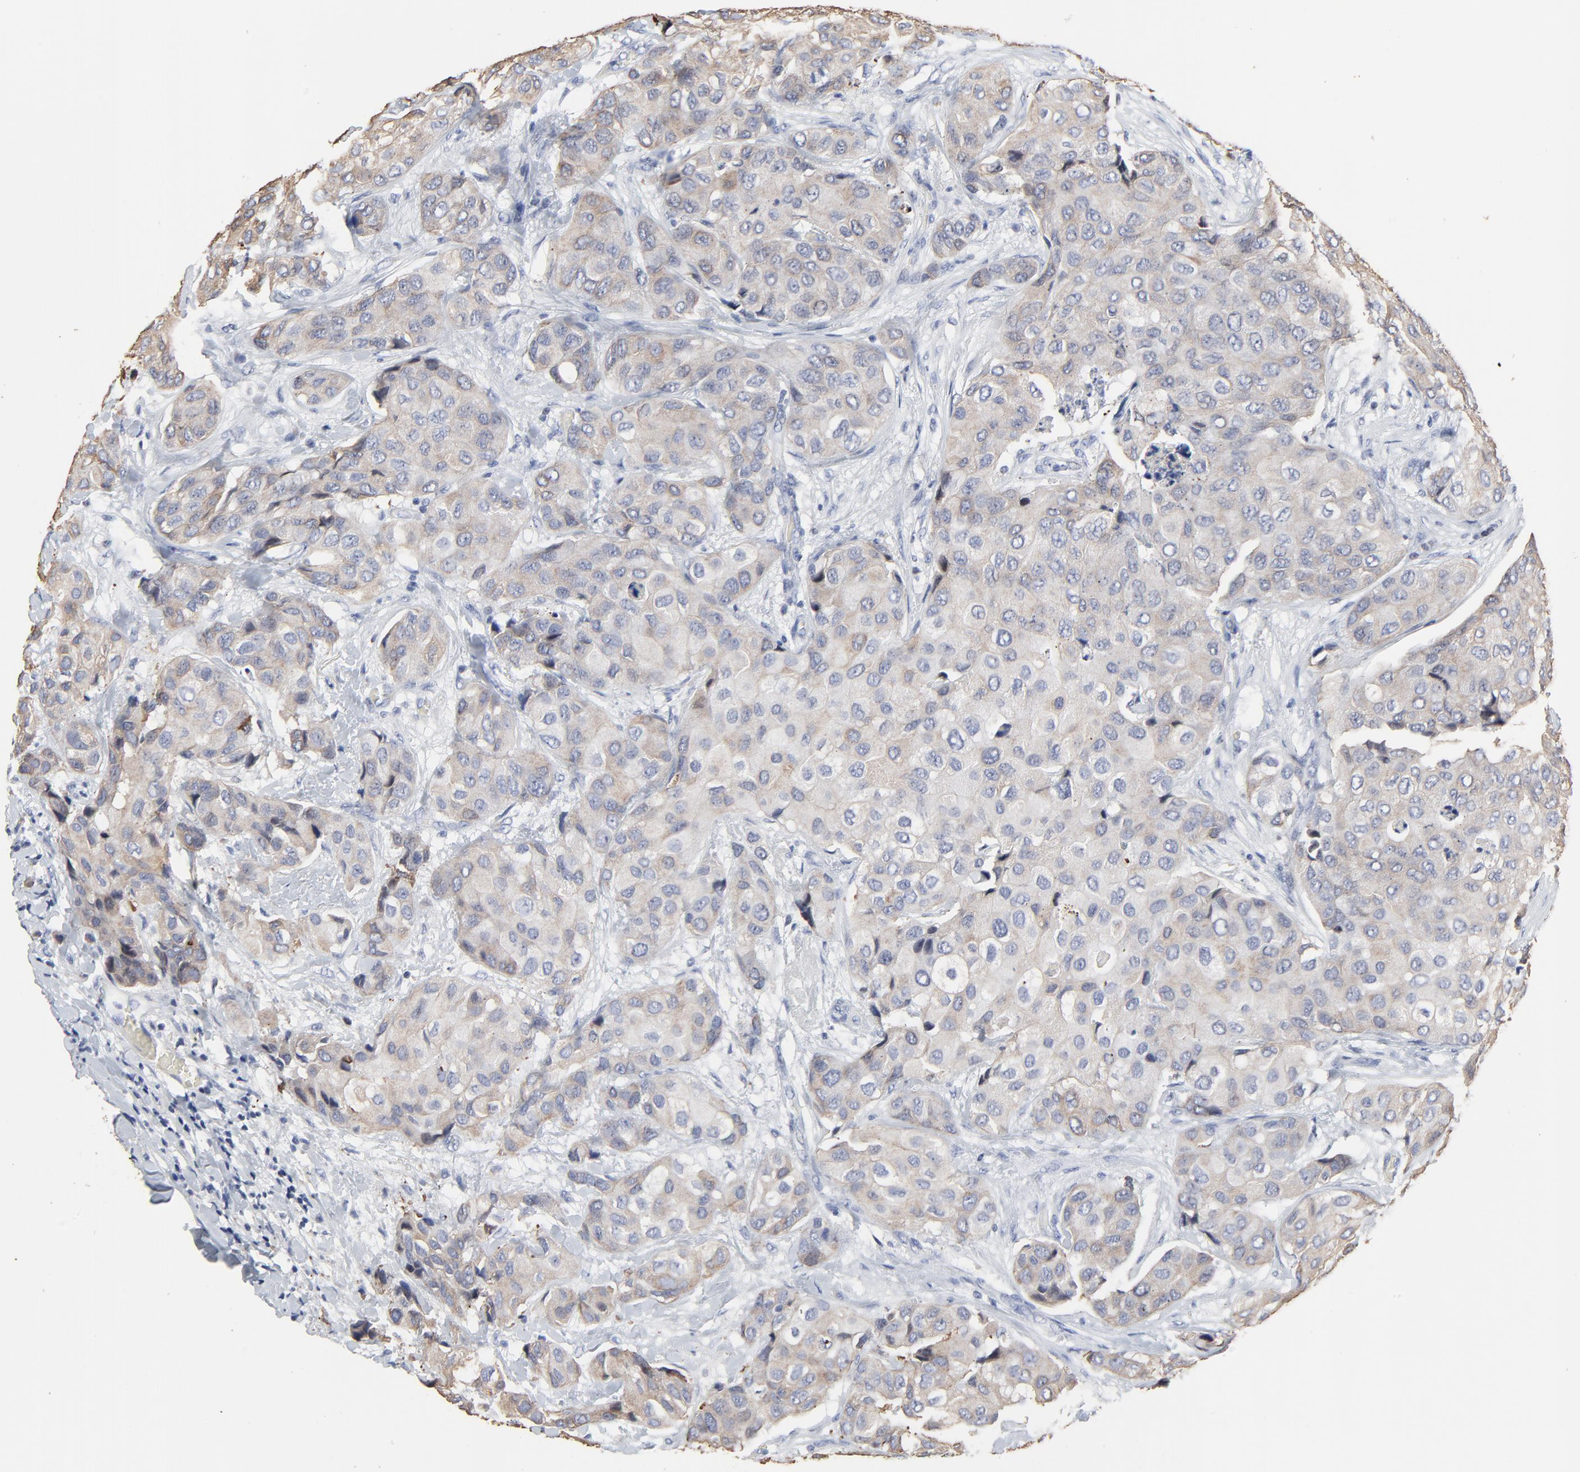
{"staining": {"intensity": "weak", "quantity": "25%-75%", "location": "cytoplasmic/membranous"}, "tissue": "breast cancer", "cell_type": "Tumor cells", "image_type": "cancer", "snomed": [{"axis": "morphology", "description": "Duct carcinoma"}, {"axis": "topography", "description": "Breast"}], "caption": "A micrograph showing weak cytoplasmic/membranous staining in about 25%-75% of tumor cells in infiltrating ductal carcinoma (breast), as visualized by brown immunohistochemical staining.", "gene": "LNX1", "patient": {"sex": "female", "age": 68}}